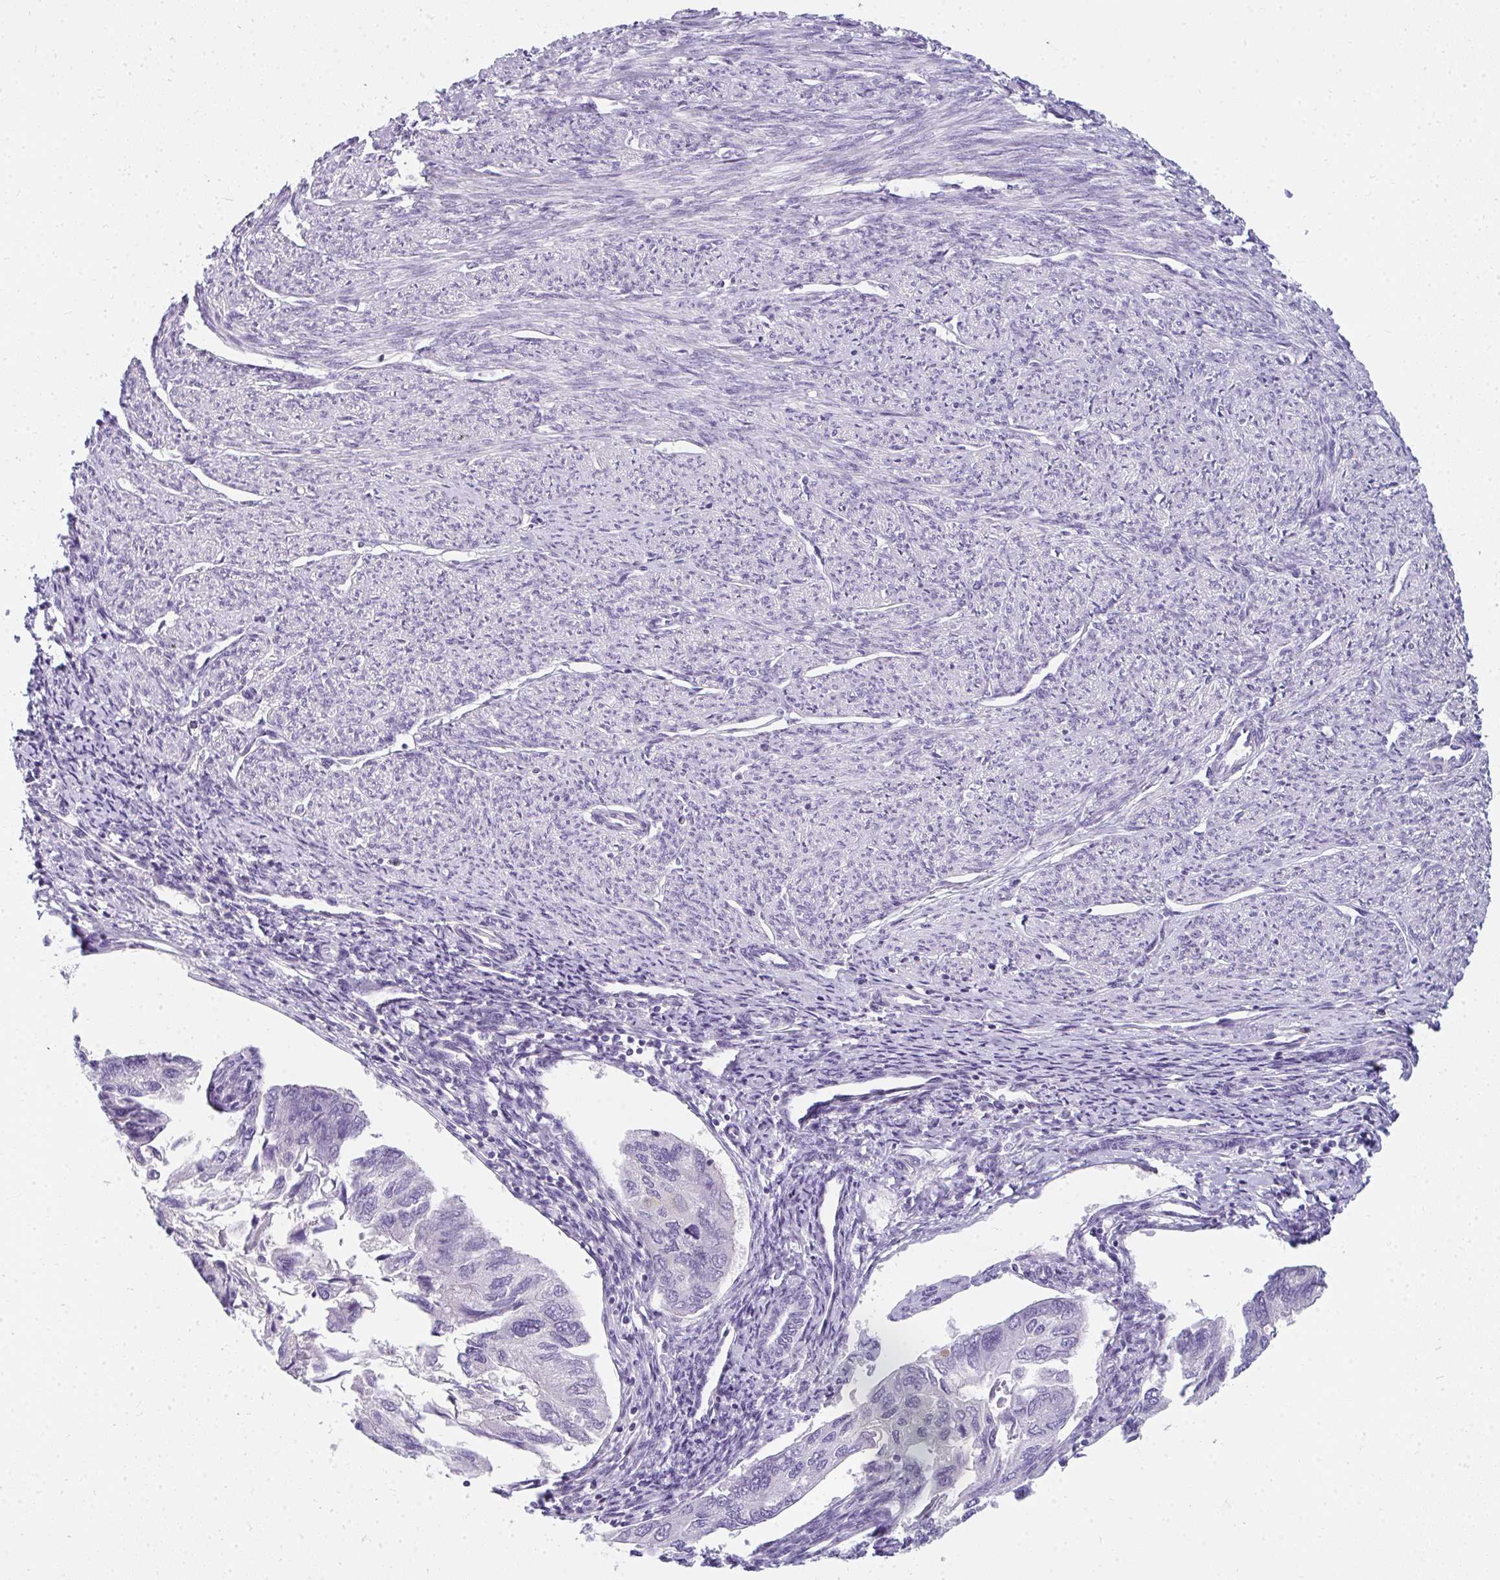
{"staining": {"intensity": "negative", "quantity": "none", "location": "none"}, "tissue": "endometrial cancer", "cell_type": "Tumor cells", "image_type": "cancer", "snomed": [{"axis": "morphology", "description": "Carcinoma, NOS"}, {"axis": "topography", "description": "Uterus"}], "caption": "Human endometrial carcinoma stained for a protein using IHC demonstrates no positivity in tumor cells.", "gene": "PPP1R3G", "patient": {"sex": "female", "age": 76}}